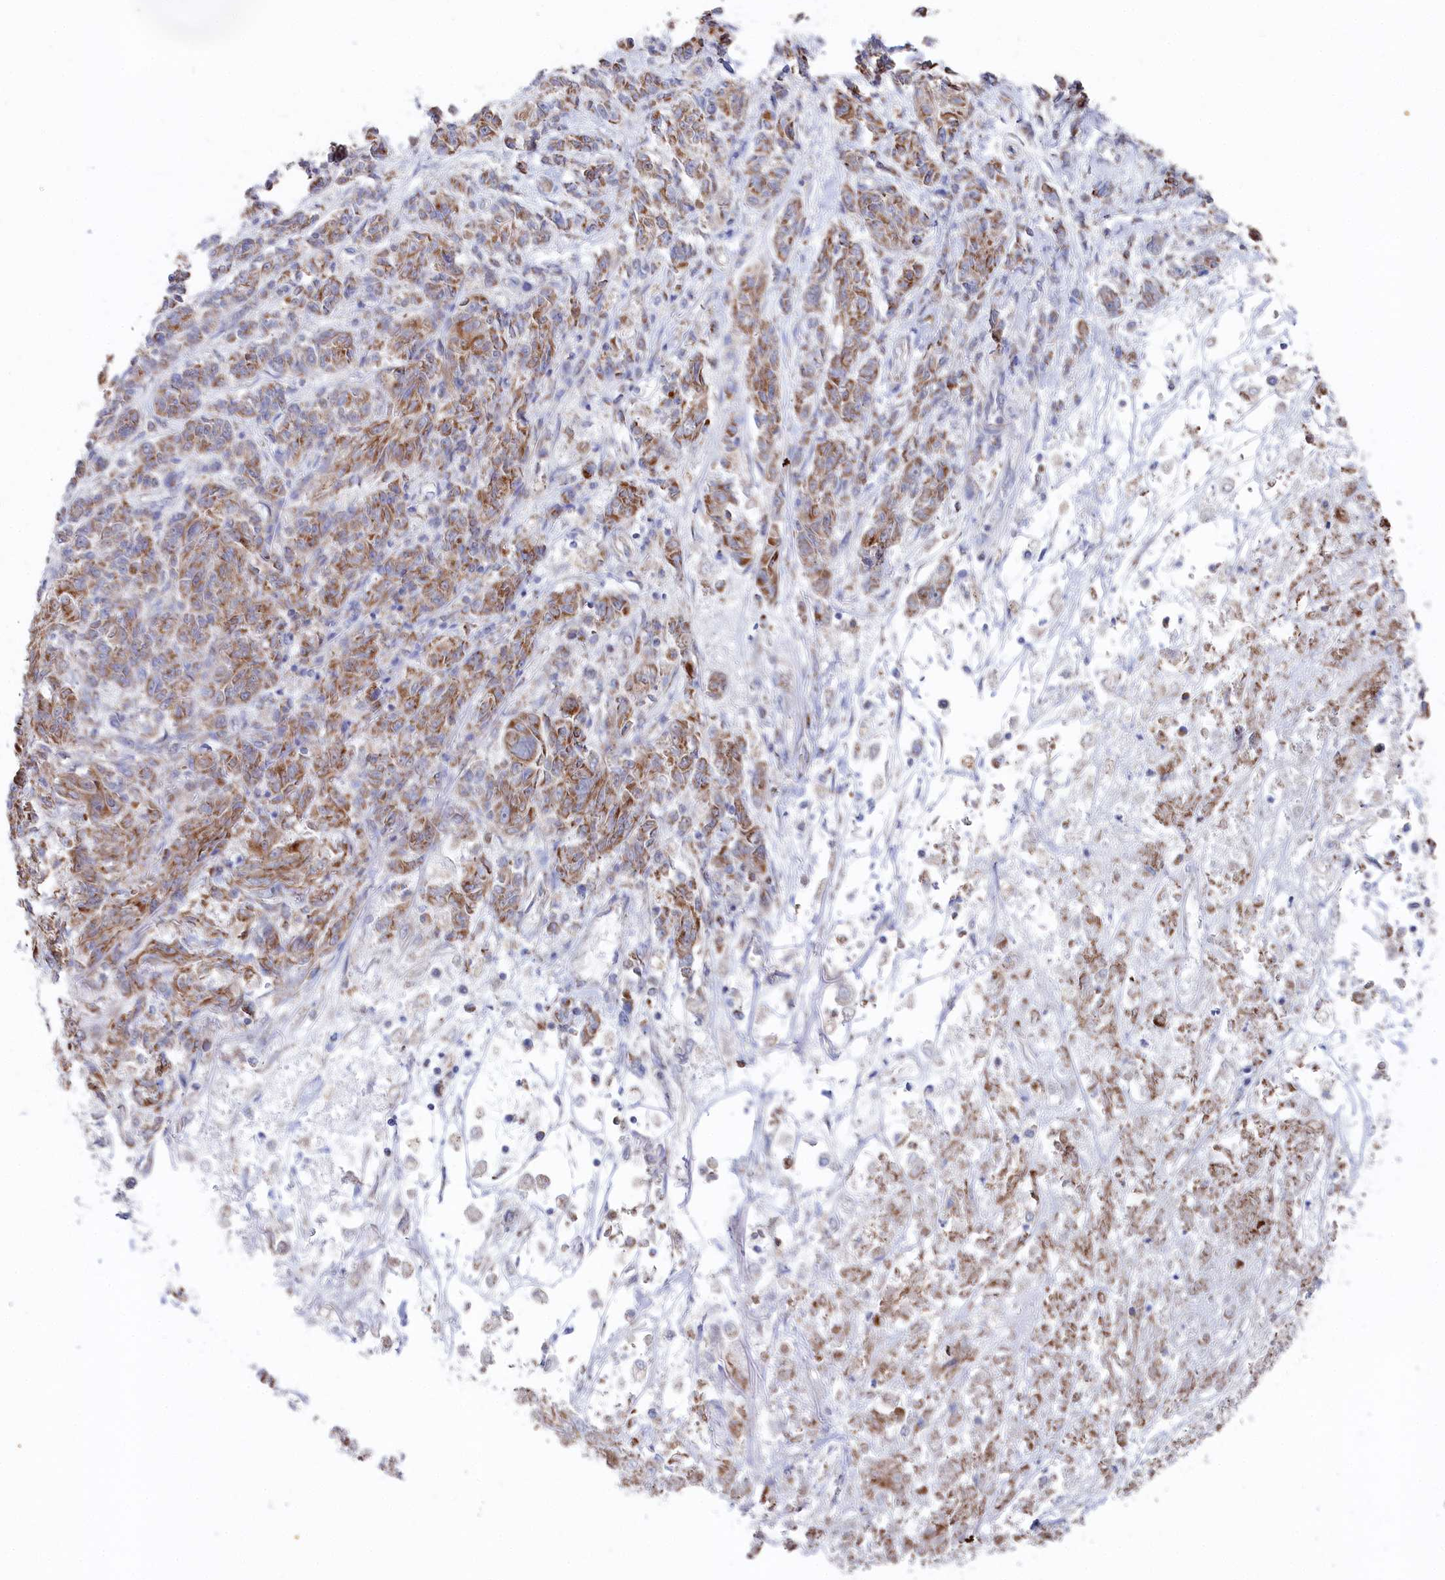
{"staining": {"intensity": "moderate", "quantity": ">75%", "location": "cytoplasmic/membranous"}, "tissue": "melanoma", "cell_type": "Tumor cells", "image_type": "cancer", "snomed": [{"axis": "morphology", "description": "Malignant melanoma, NOS"}, {"axis": "topography", "description": "Skin"}], "caption": "Malignant melanoma was stained to show a protein in brown. There is medium levels of moderate cytoplasmic/membranous positivity in approximately >75% of tumor cells.", "gene": "GLS2", "patient": {"sex": "male", "age": 53}}